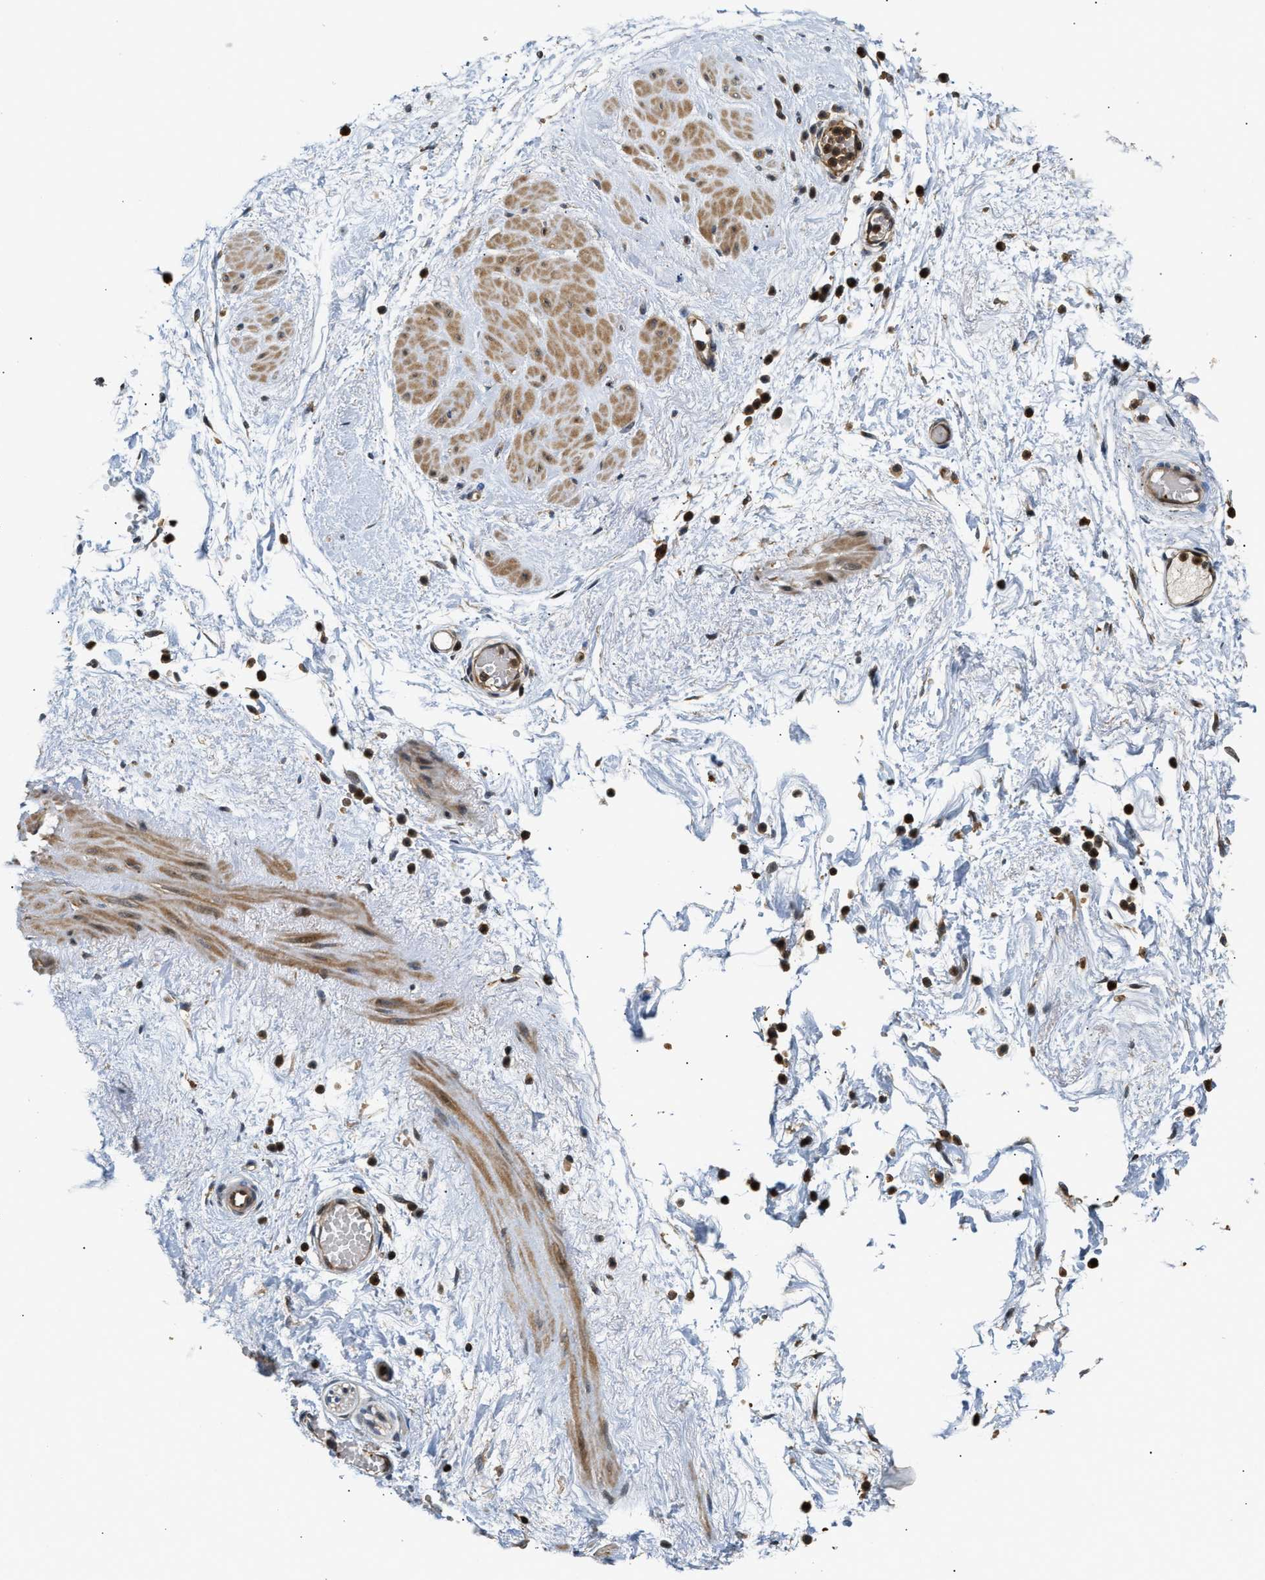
{"staining": {"intensity": "moderate", "quantity": ">75%", "location": "cytoplasmic/membranous"}, "tissue": "adipose tissue", "cell_type": "Adipocytes", "image_type": "normal", "snomed": [{"axis": "morphology", "description": "Normal tissue, NOS"}, {"axis": "topography", "description": "Soft tissue"}, {"axis": "topography", "description": "Vascular tissue"}], "caption": "Immunohistochemistry (DAB (3,3'-diaminobenzidine)) staining of unremarkable human adipose tissue shows moderate cytoplasmic/membranous protein positivity in about >75% of adipocytes.", "gene": "SNX5", "patient": {"sex": "female", "age": 35}}